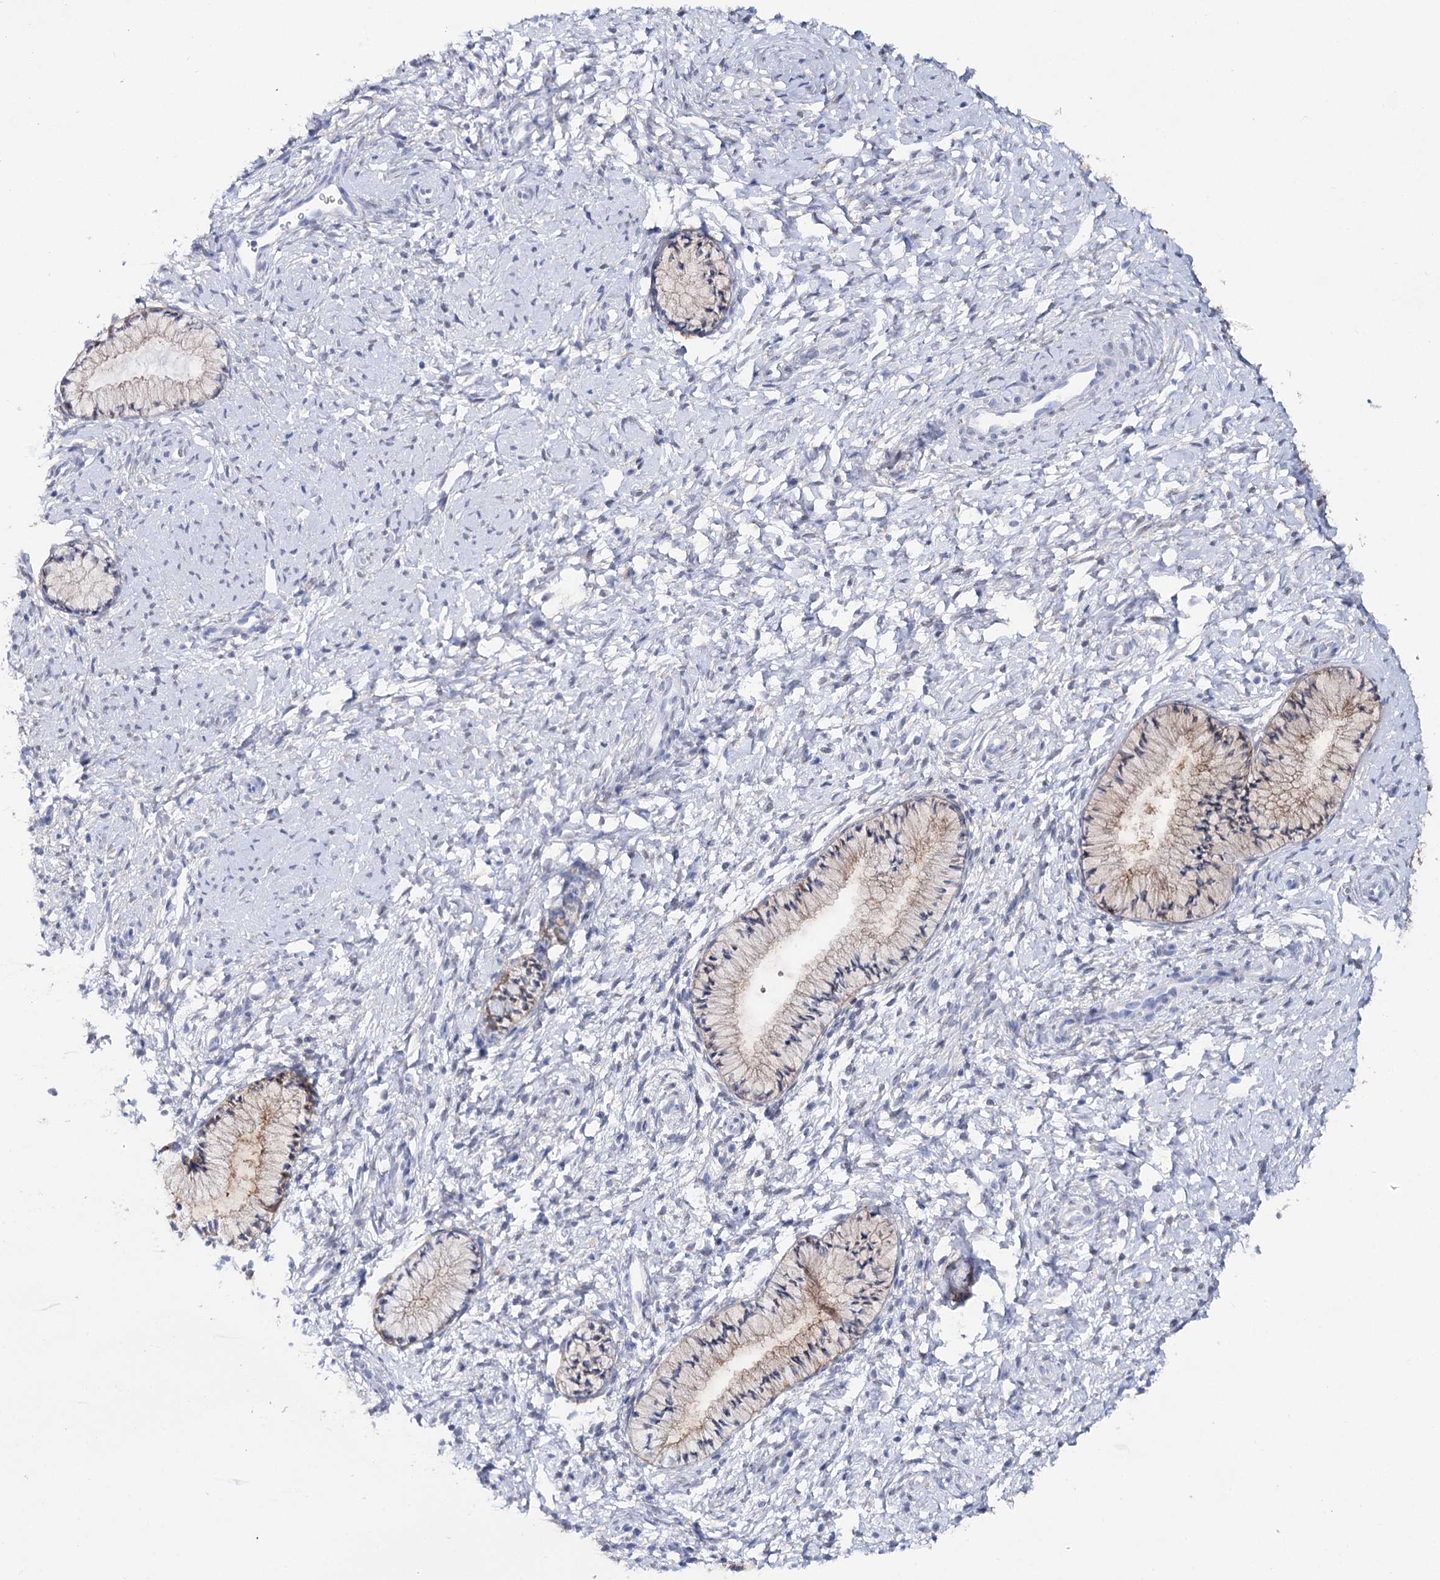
{"staining": {"intensity": "moderate", "quantity": "<25%", "location": "cytoplasmic/membranous"}, "tissue": "cervix", "cell_type": "Glandular cells", "image_type": "normal", "snomed": [{"axis": "morphology", "description": "Normal tissue, NOS"}, {"axis": "topography", "description": "Cervix"}], "caption": "Cervix stained for a protein displays moderate cytoplasmic/membranous positivity in glandular cells. (brown staining indicates protein expression, while blue staining denotes nuclei).", "gene": "UGDH", "patient": {"sex": "female", "age": 33}}